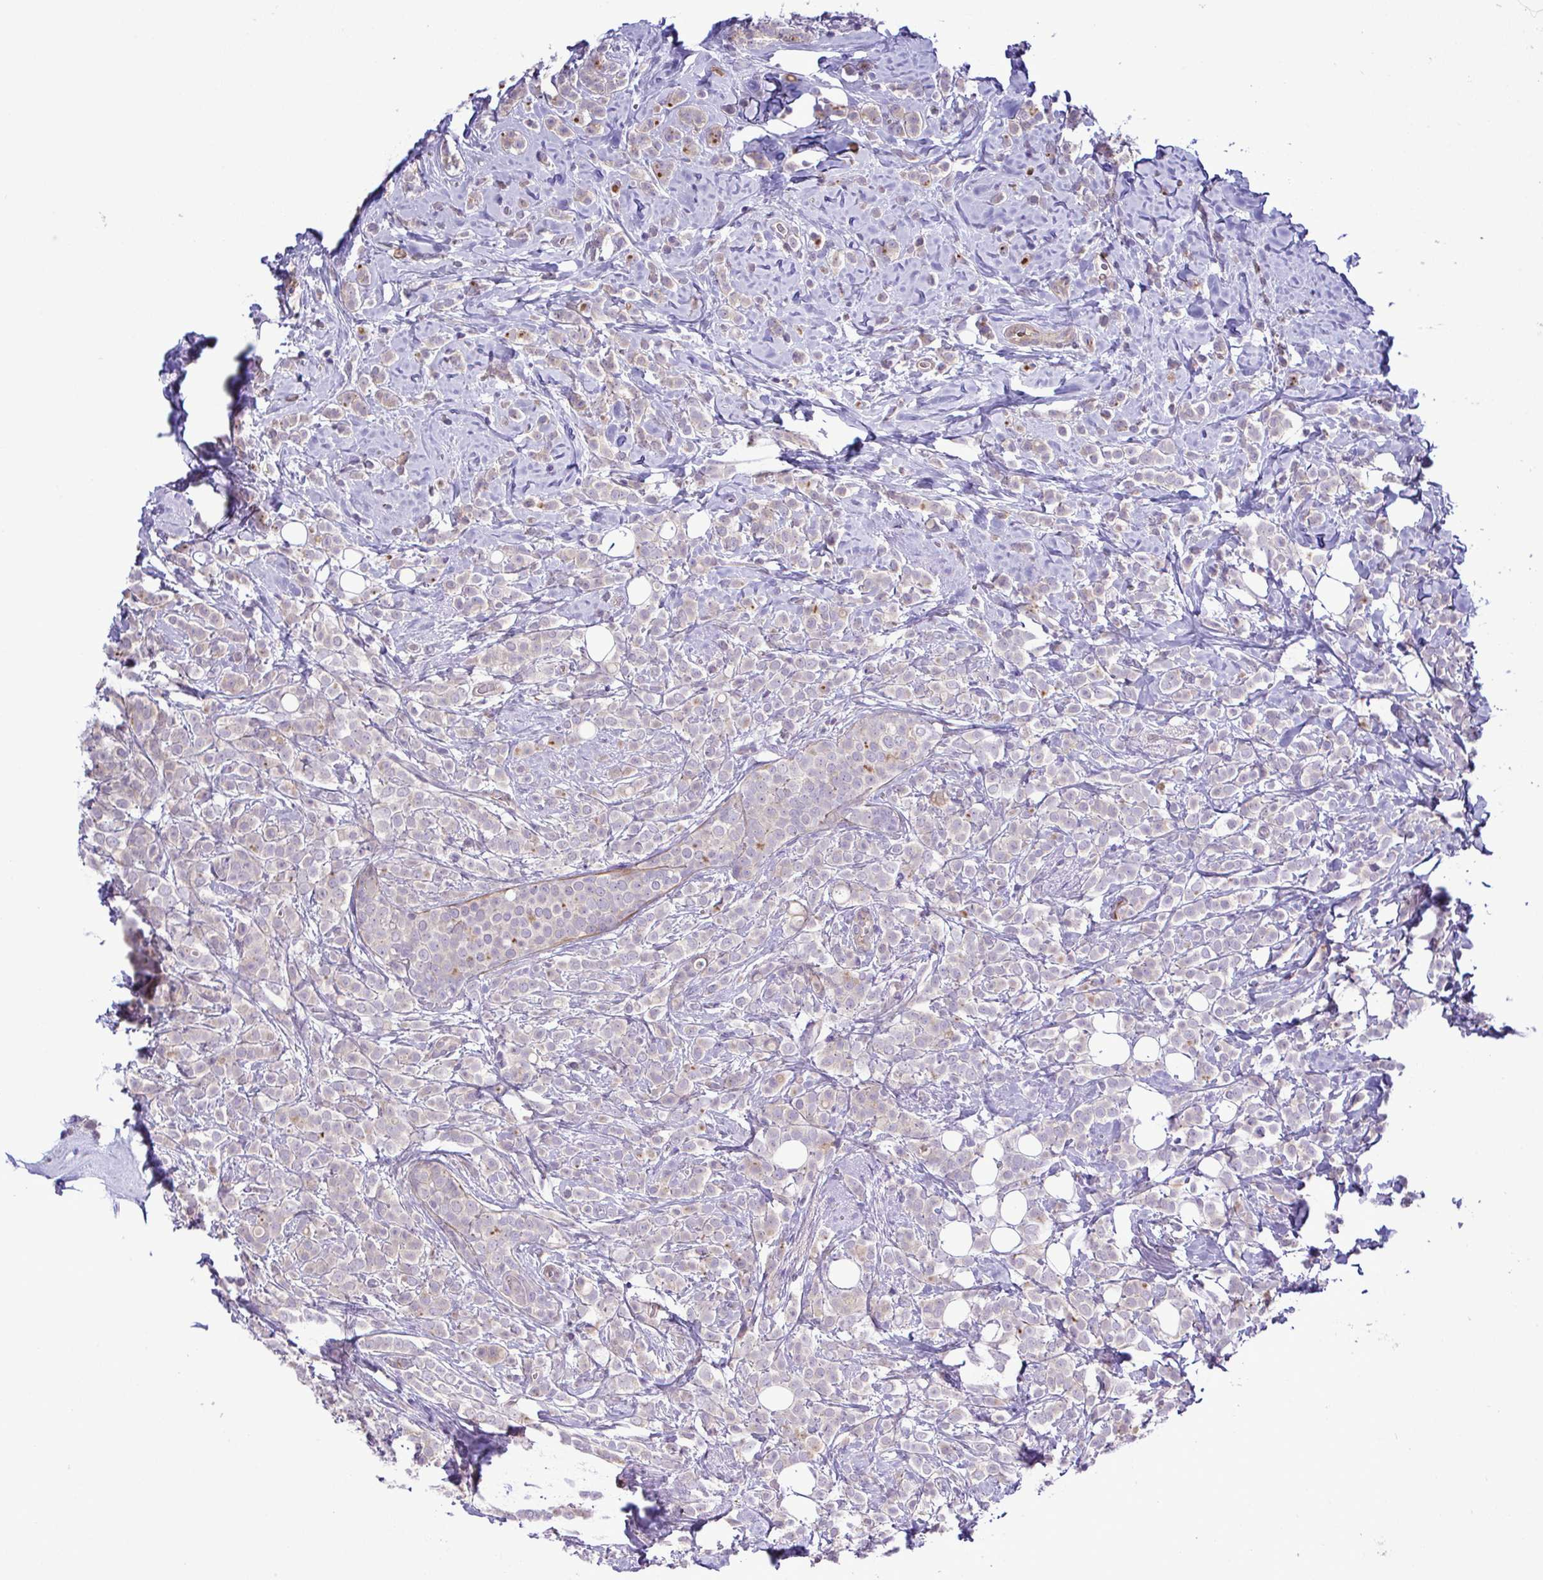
{"staining": {"intensity": "strong", "quantity": "<25%", "location": "cytoplasmic/membranous"}, "tissue": "breast cancer", "cell_type": "Tumor cells", "image_type": "cancer", "snomed": [{"axis": "morphology", "description": "Lobular carcinoma"}, {"axis": "topography", "description": "Breast"}], "caption": "IHC micrograph of breast cancer (lobular carcinoma) stained for a protein (brown), which demonstrates medium levels of strong cytoplasmic/membranous staining in approximately <25% of tumor cells.", "gene": "SYNPO2L", "patient": {"sex": "female", "age": 49}}